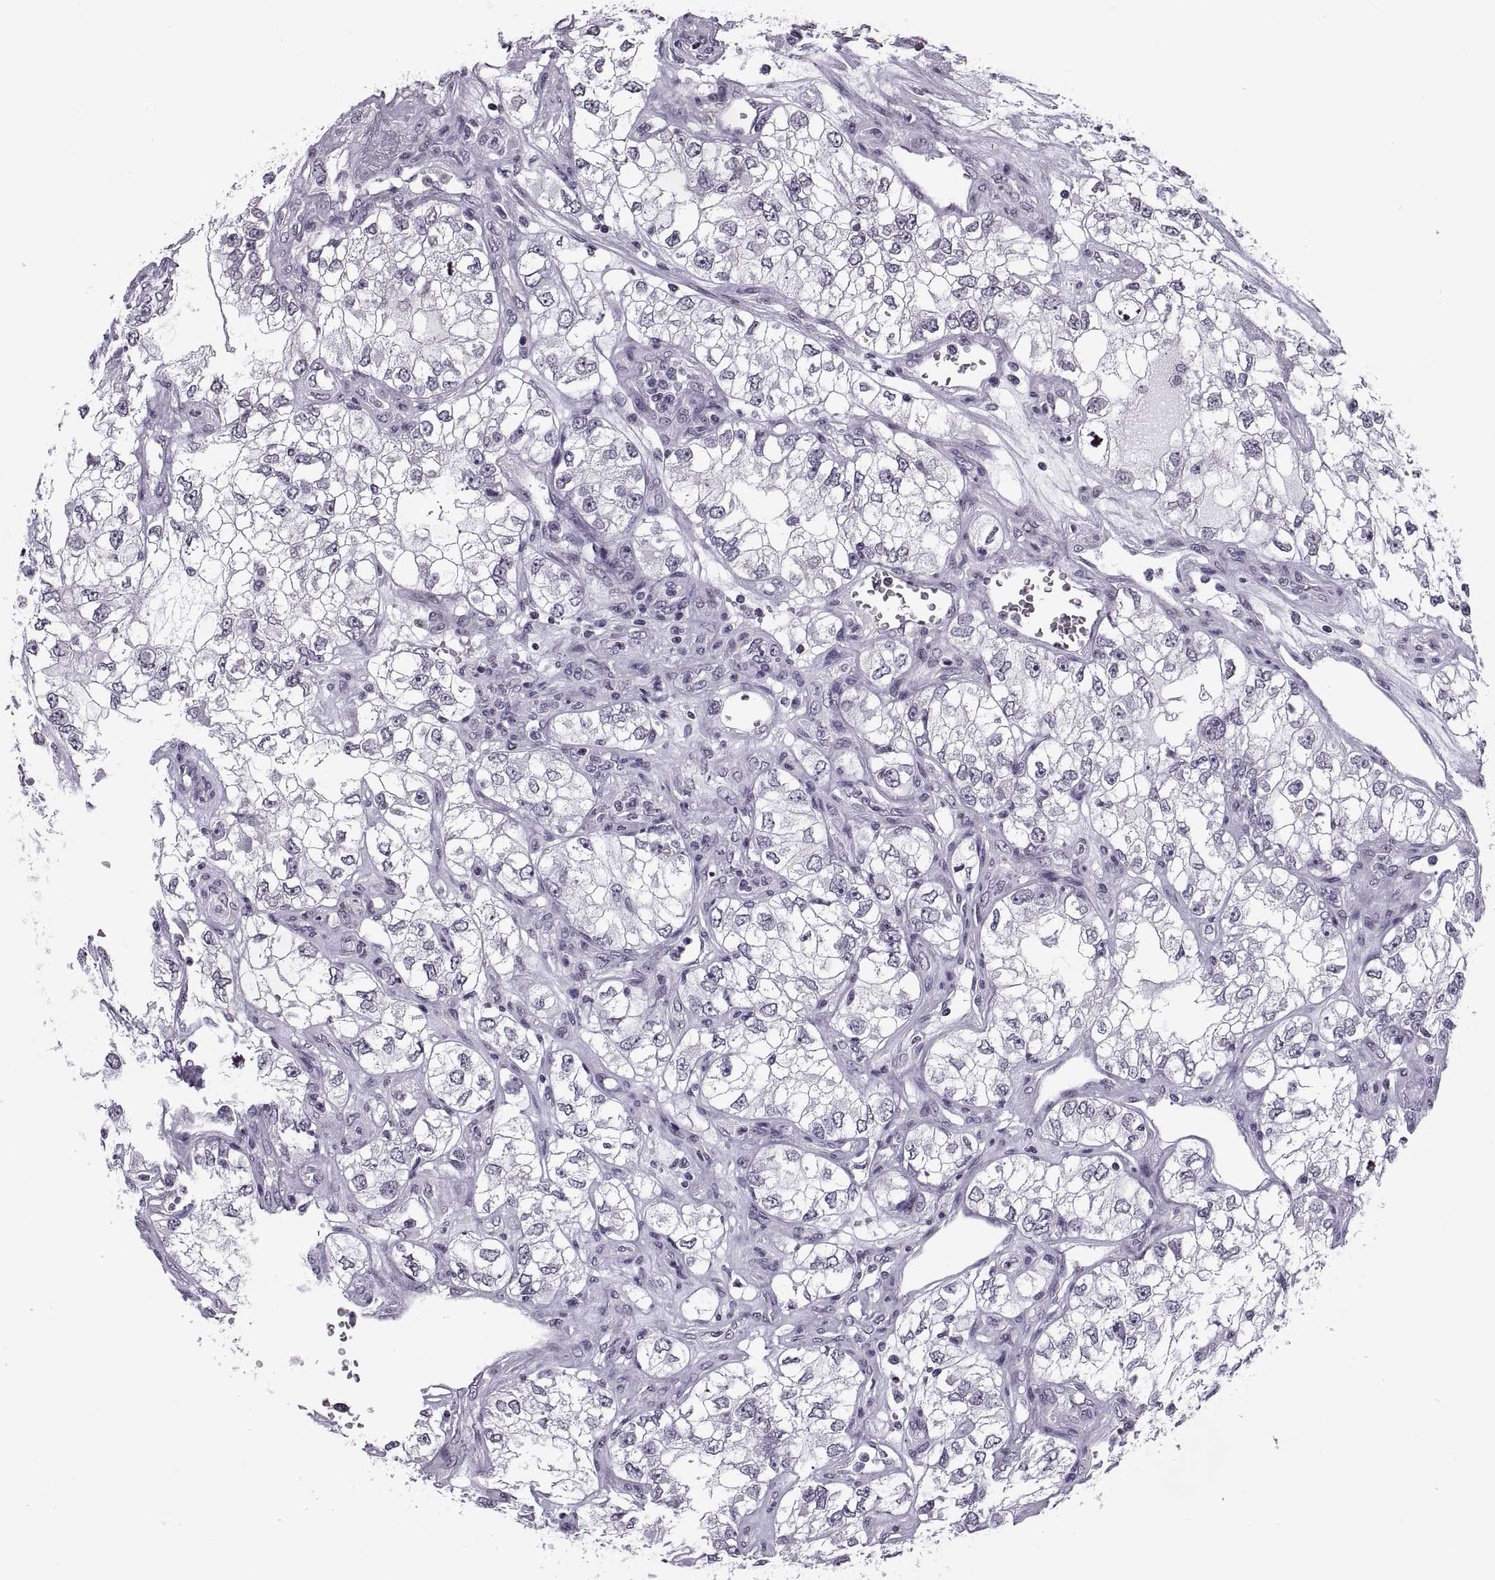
{"staining": {"intensity": "negative", "quantity": "none", "location": "none"}, "tissue": "renal cancer", "cell_type": "Tumor cells", "image_type": "cancer", "snomed": [{"axis": "morphology", "description": "Adenocarcinoma, NOS"}, {"axis": "topography", "description": "Kidney"}], "caption": "Immunohistochemistry (IHC) photomicrograph of neoplastic tissue: adenocarcinoma (renal) stained with DAB (3,3'-diaminobenzidine) exhibits no significant protein expression in tumor cells.", "gene": "H1-8", "patient": {"sex": "female", "age": 59}}